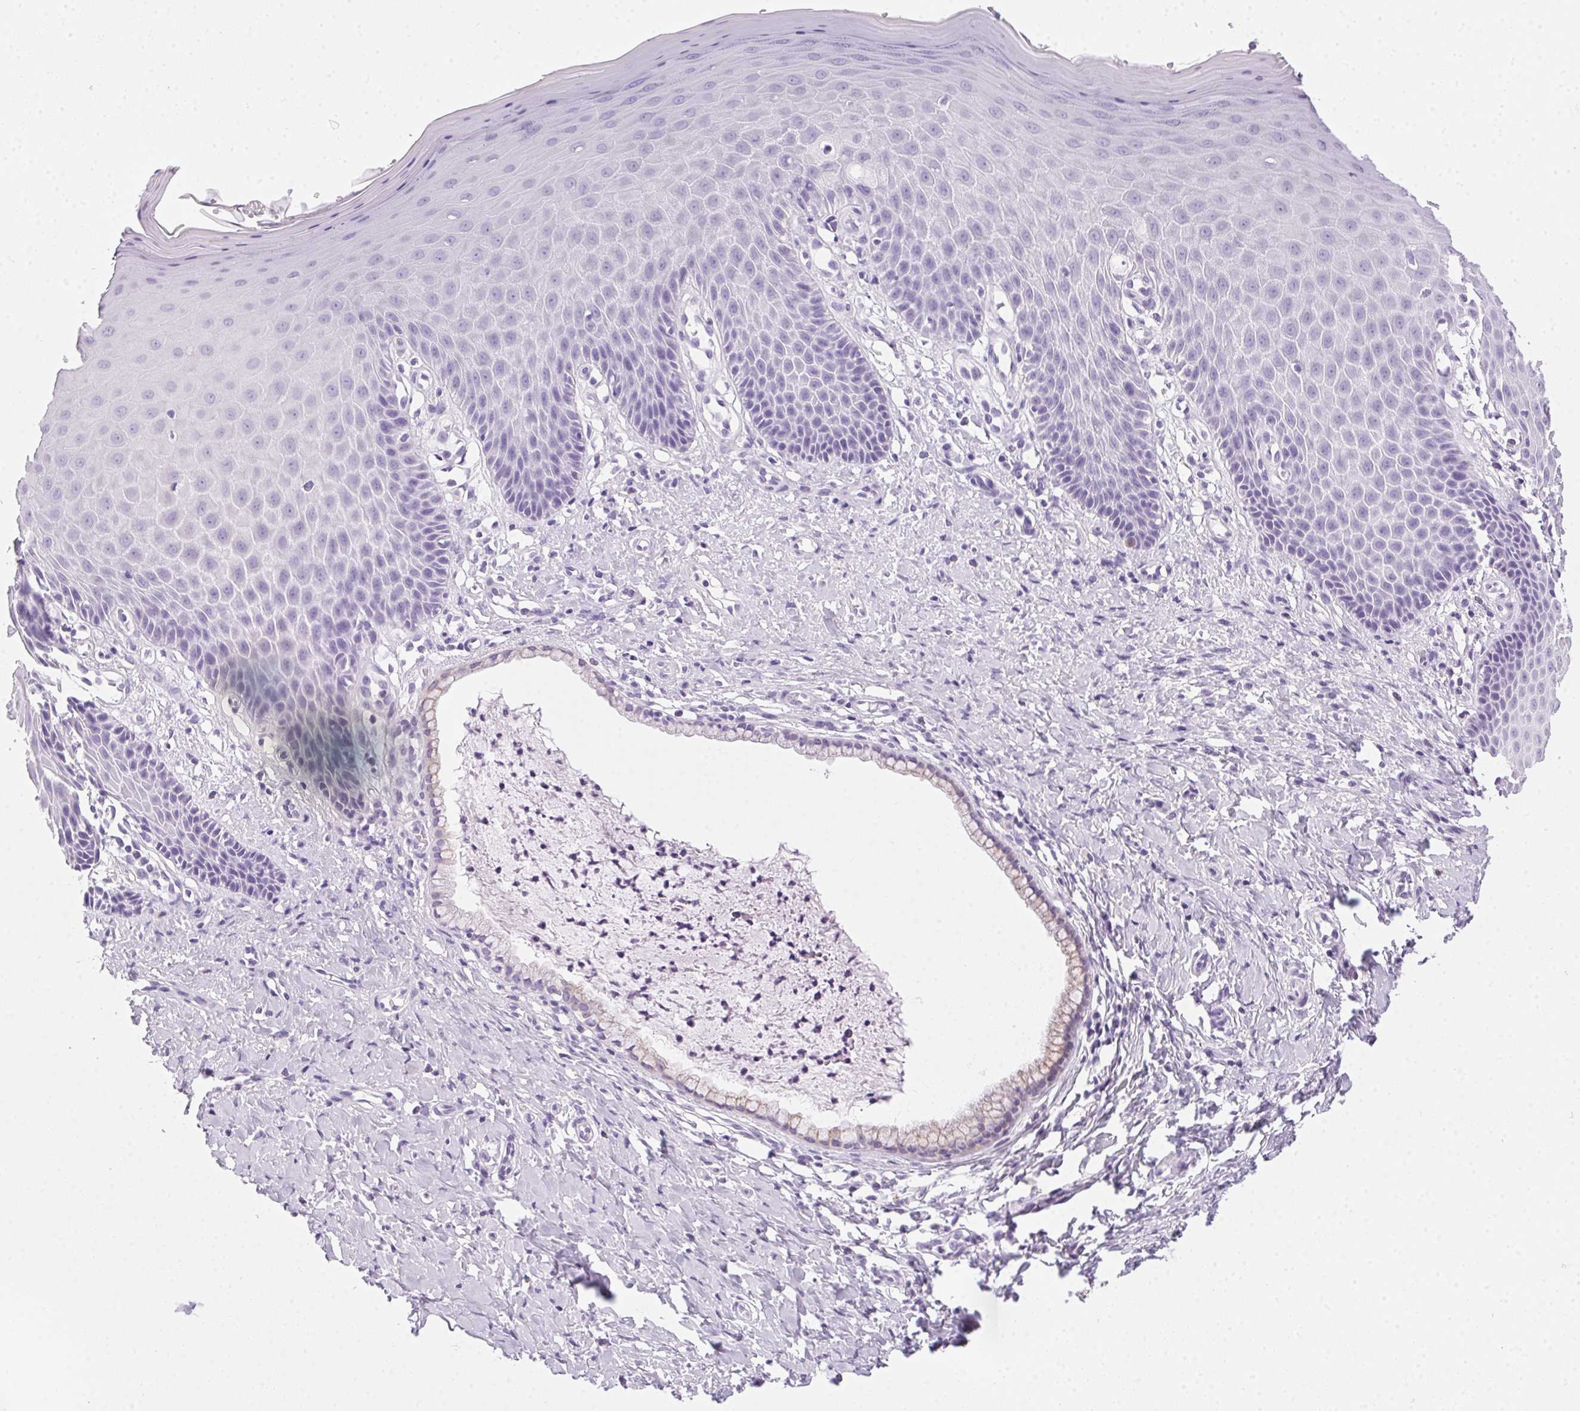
{"staining": {"intensity": "negative", "quantity": "none", "location": "none"}, "tissue": "vagina", "cell_type": "Squamous epithelial cells", "image_type": "normal", "snomed": [{"axis": "morphology", "description": "Normal tissue, NOS"}, {"axis": "topography", "description": "Vagina"}], "caption": "The histopathology image reveals no significant expression in squamous epithelial cells of vagina.", "gene": "POPDC2", "patient": {"sex": "female", "age": 83}}